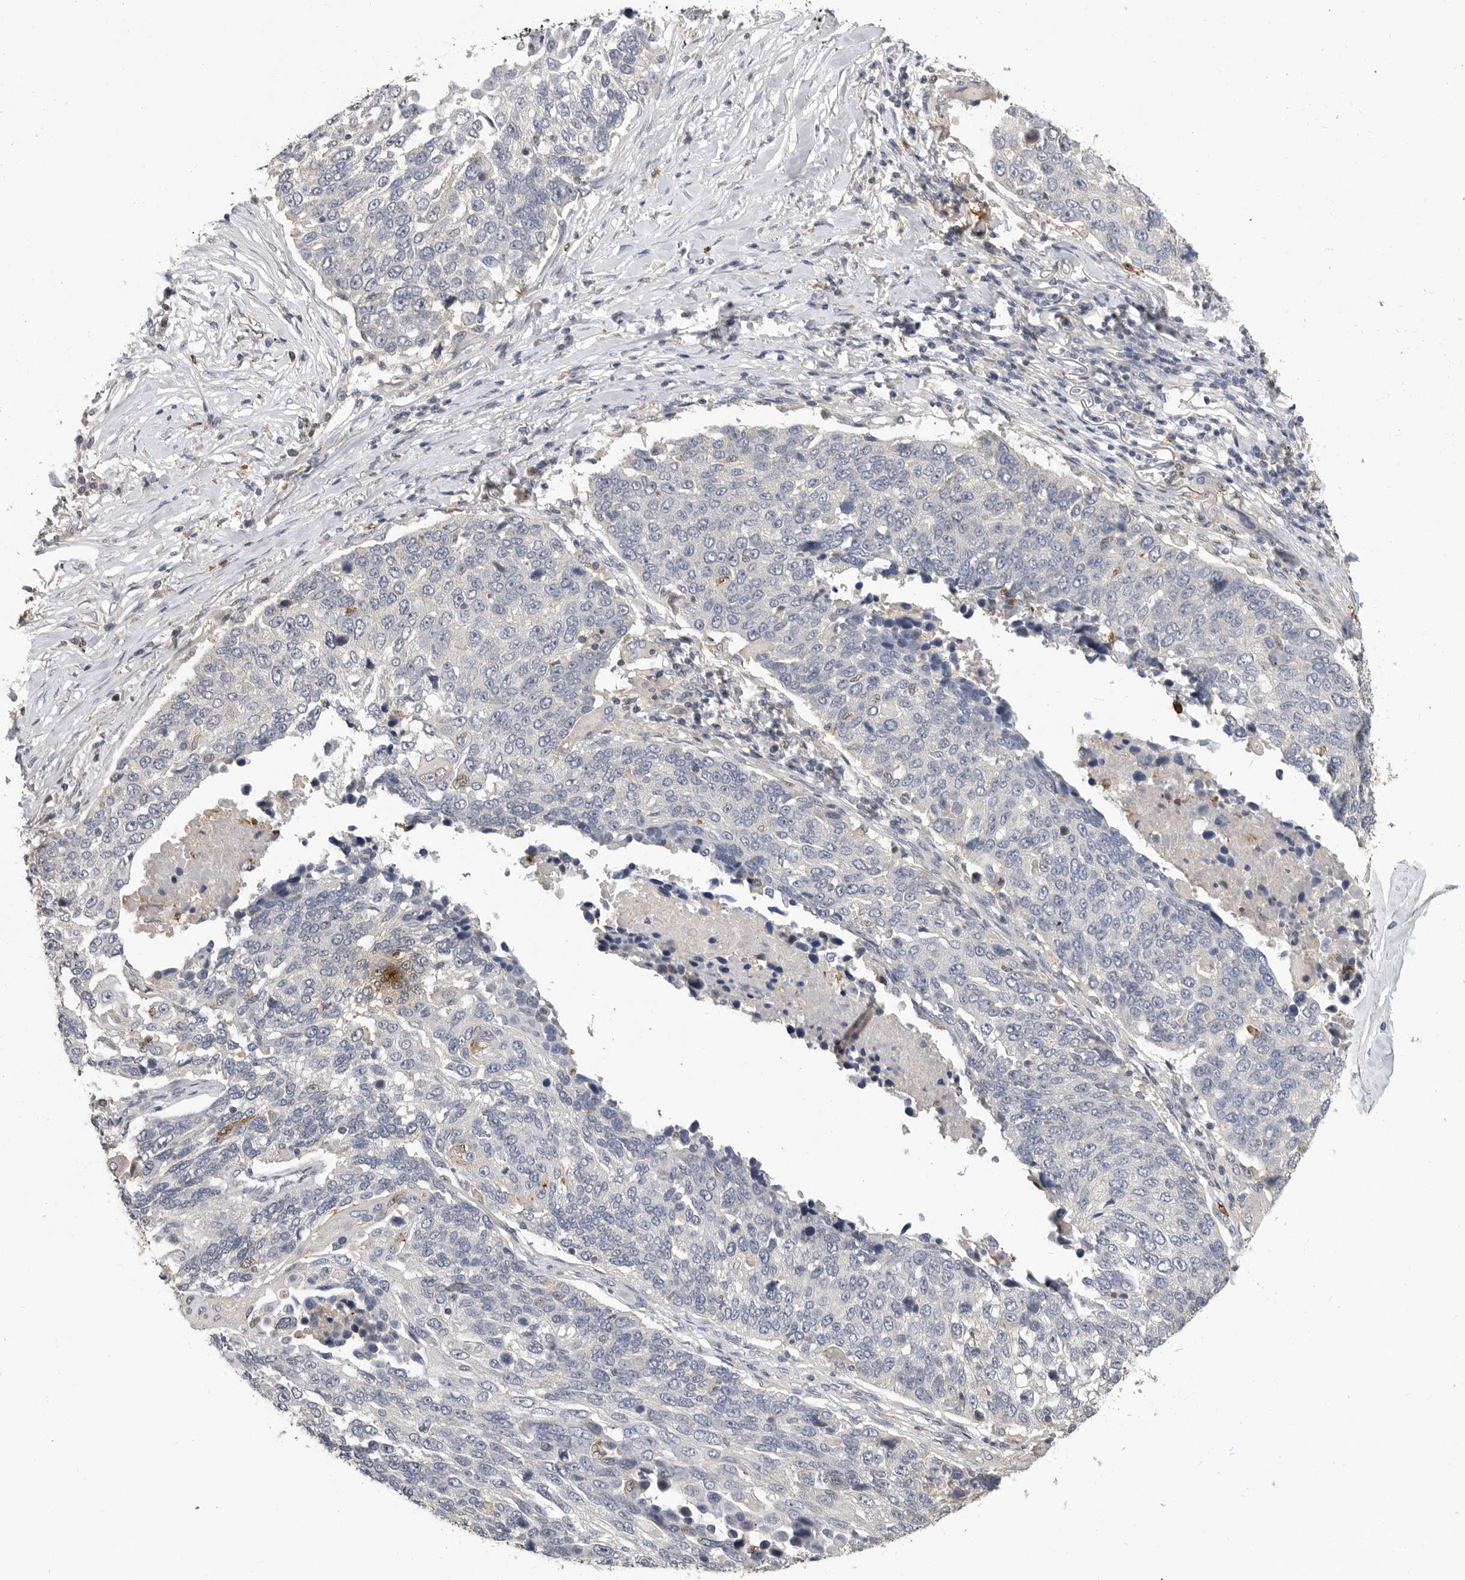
{"staining": {"intensity": "negative", "quantity": "none", "location": "none"}, "tissue": "lung cancer", "cell_type": "Tumor cells", "image_type": "cancer", "snomed": [{"axis": "morphology", "description": "Squamous cell carcinoma, NOS"}, {"axis": "topography", "description": "Lung"}], "caption": "This photomicrograph is of squamous cell carcinoma (lung) stained with immunohistochemistry (IHC) to label a protein in brown with the nuclei are counter-stained blue. There is no staining in tumor cells.", "gene": "LTBR", "patient": {"sex": "male", "age": 66}}